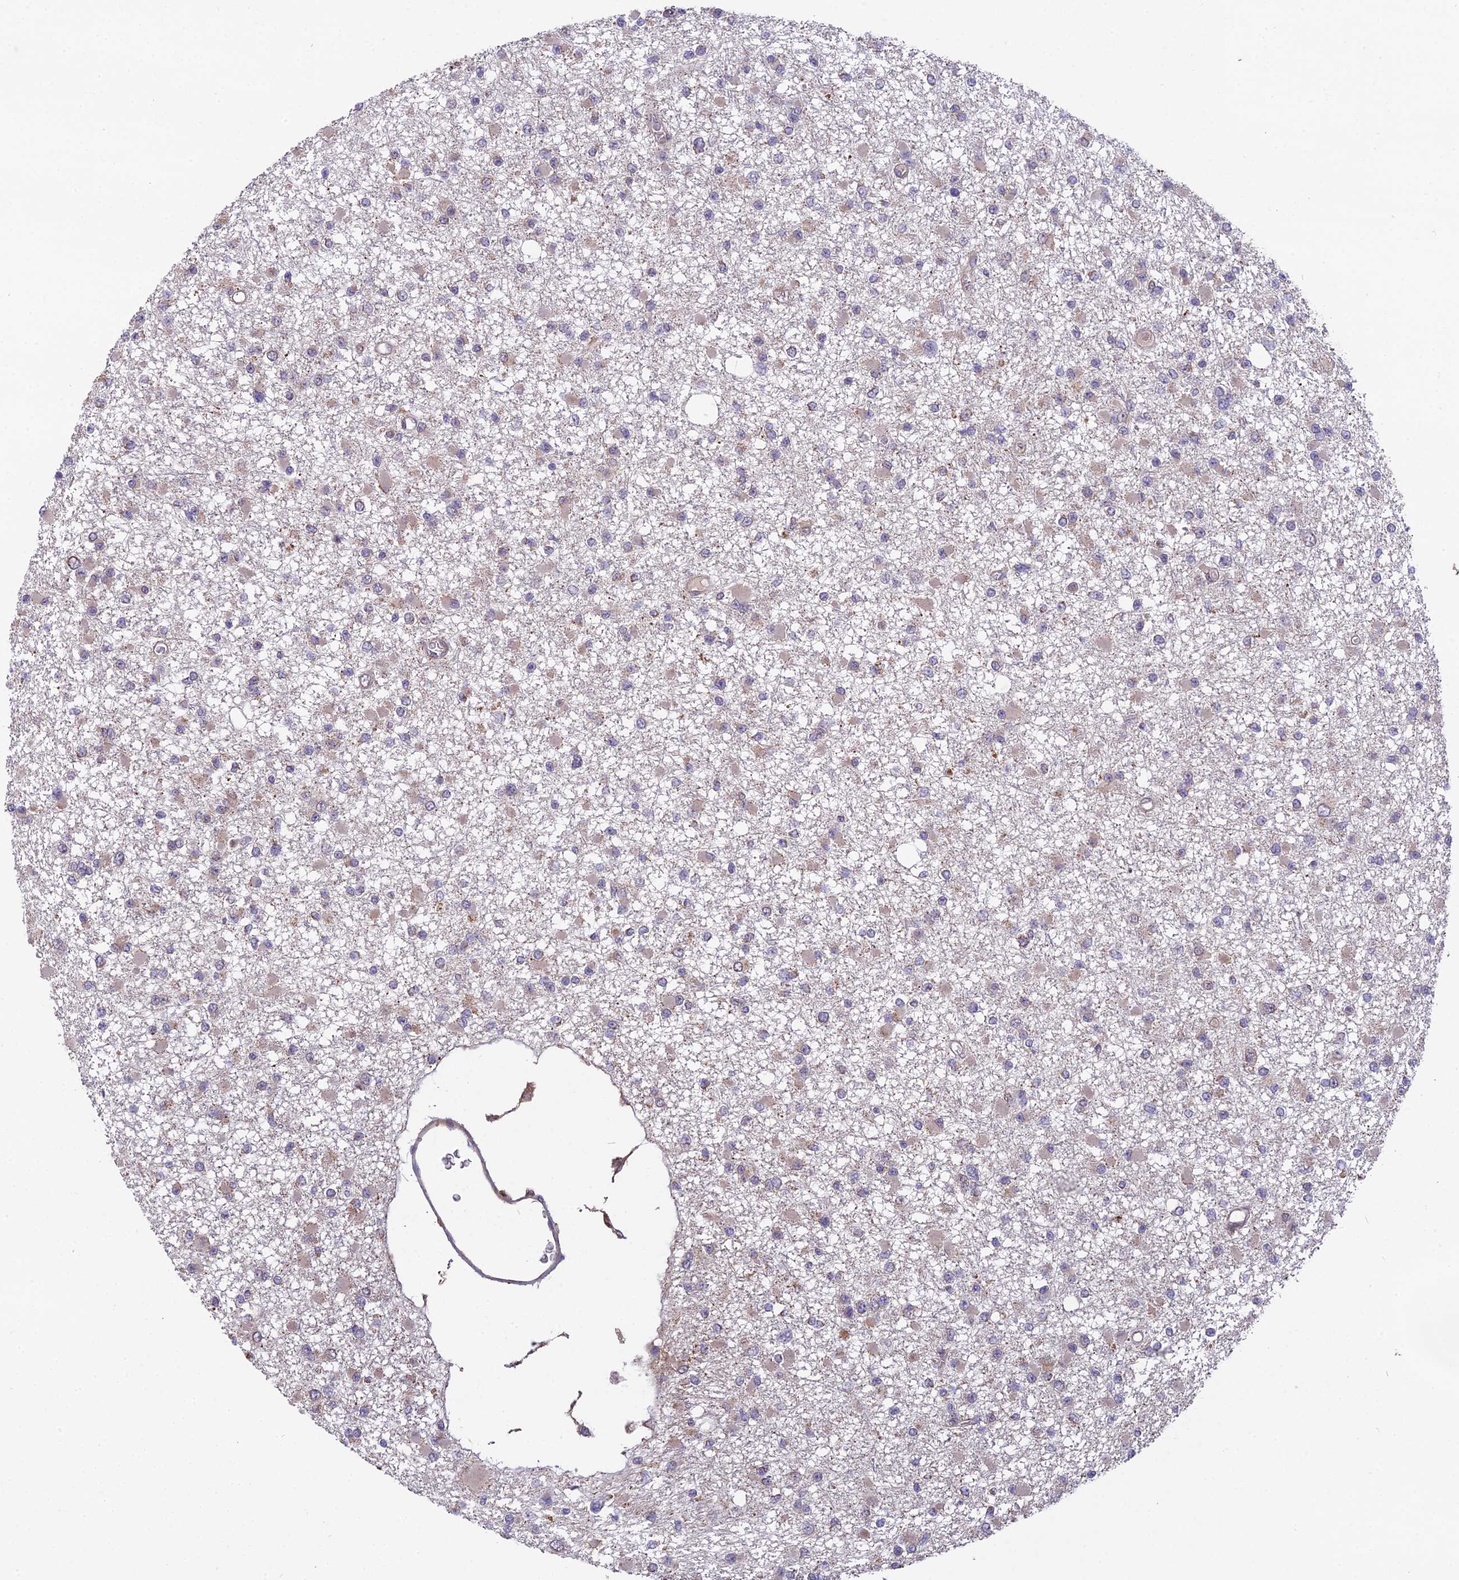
{"staining": {"intensity": "negative", "quantity": "none", "location": "none"}, "tissue": "glioma", "cell_type": "Tumor cells", "image_type": "cancer", "snomed": [{"axis": "morphology", "description": "Glioma, malignant, Low grade"}, {"axis": "topography", "description": "Brain"}], "caption": "Low-grade glioma (malignant) was stained to show a protein in brown. There is no significant positivity in tumor cells.", "gene": "CYP2R1", "patient": {"sex": "female", "age": 22}}